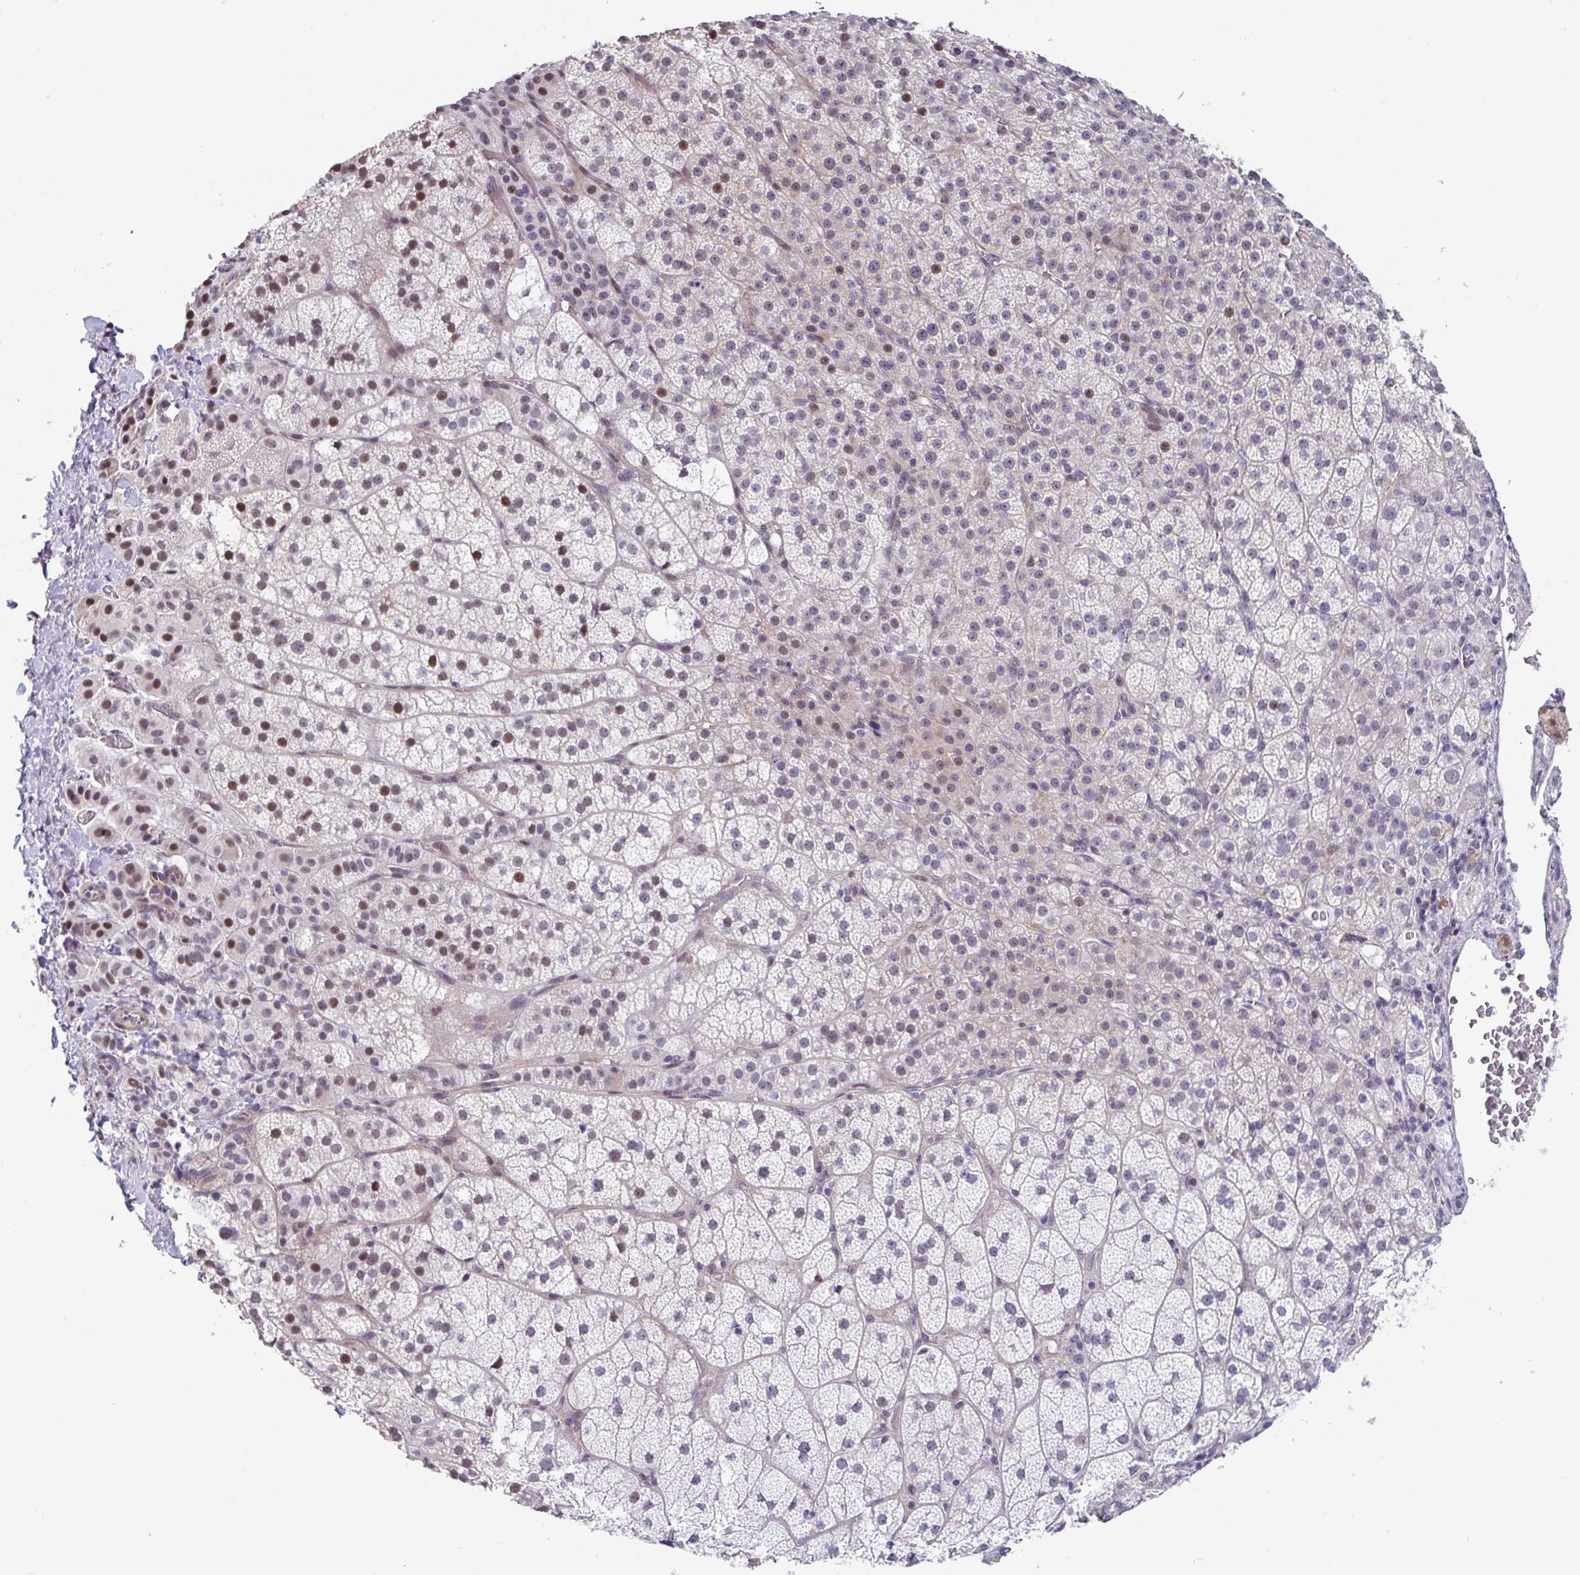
{"staining": {"intensity": "moderate", "quantity": ">75%", "location": "cytoplasmic/membranous,nuclear"}, "tissue": "adrenal gland", "cell_type": "Glandular cells", "image_type": "normal", "snomed": [{"axis": "morphology", "description": "Normal tissue, NOS"}, {"axis": "topography", "description": "Adrenal gland"}], "caption": "Adrenal gland stained with IHC demonstrates moderate cytoplasmic/membranous,nuclear expression in approximately >75% of glandular cells. (brown staining indicates protein expression, while blue staining denotes nuclei).", "gene": "WDR72", "patient": {"sex": "female", "age": 60}}